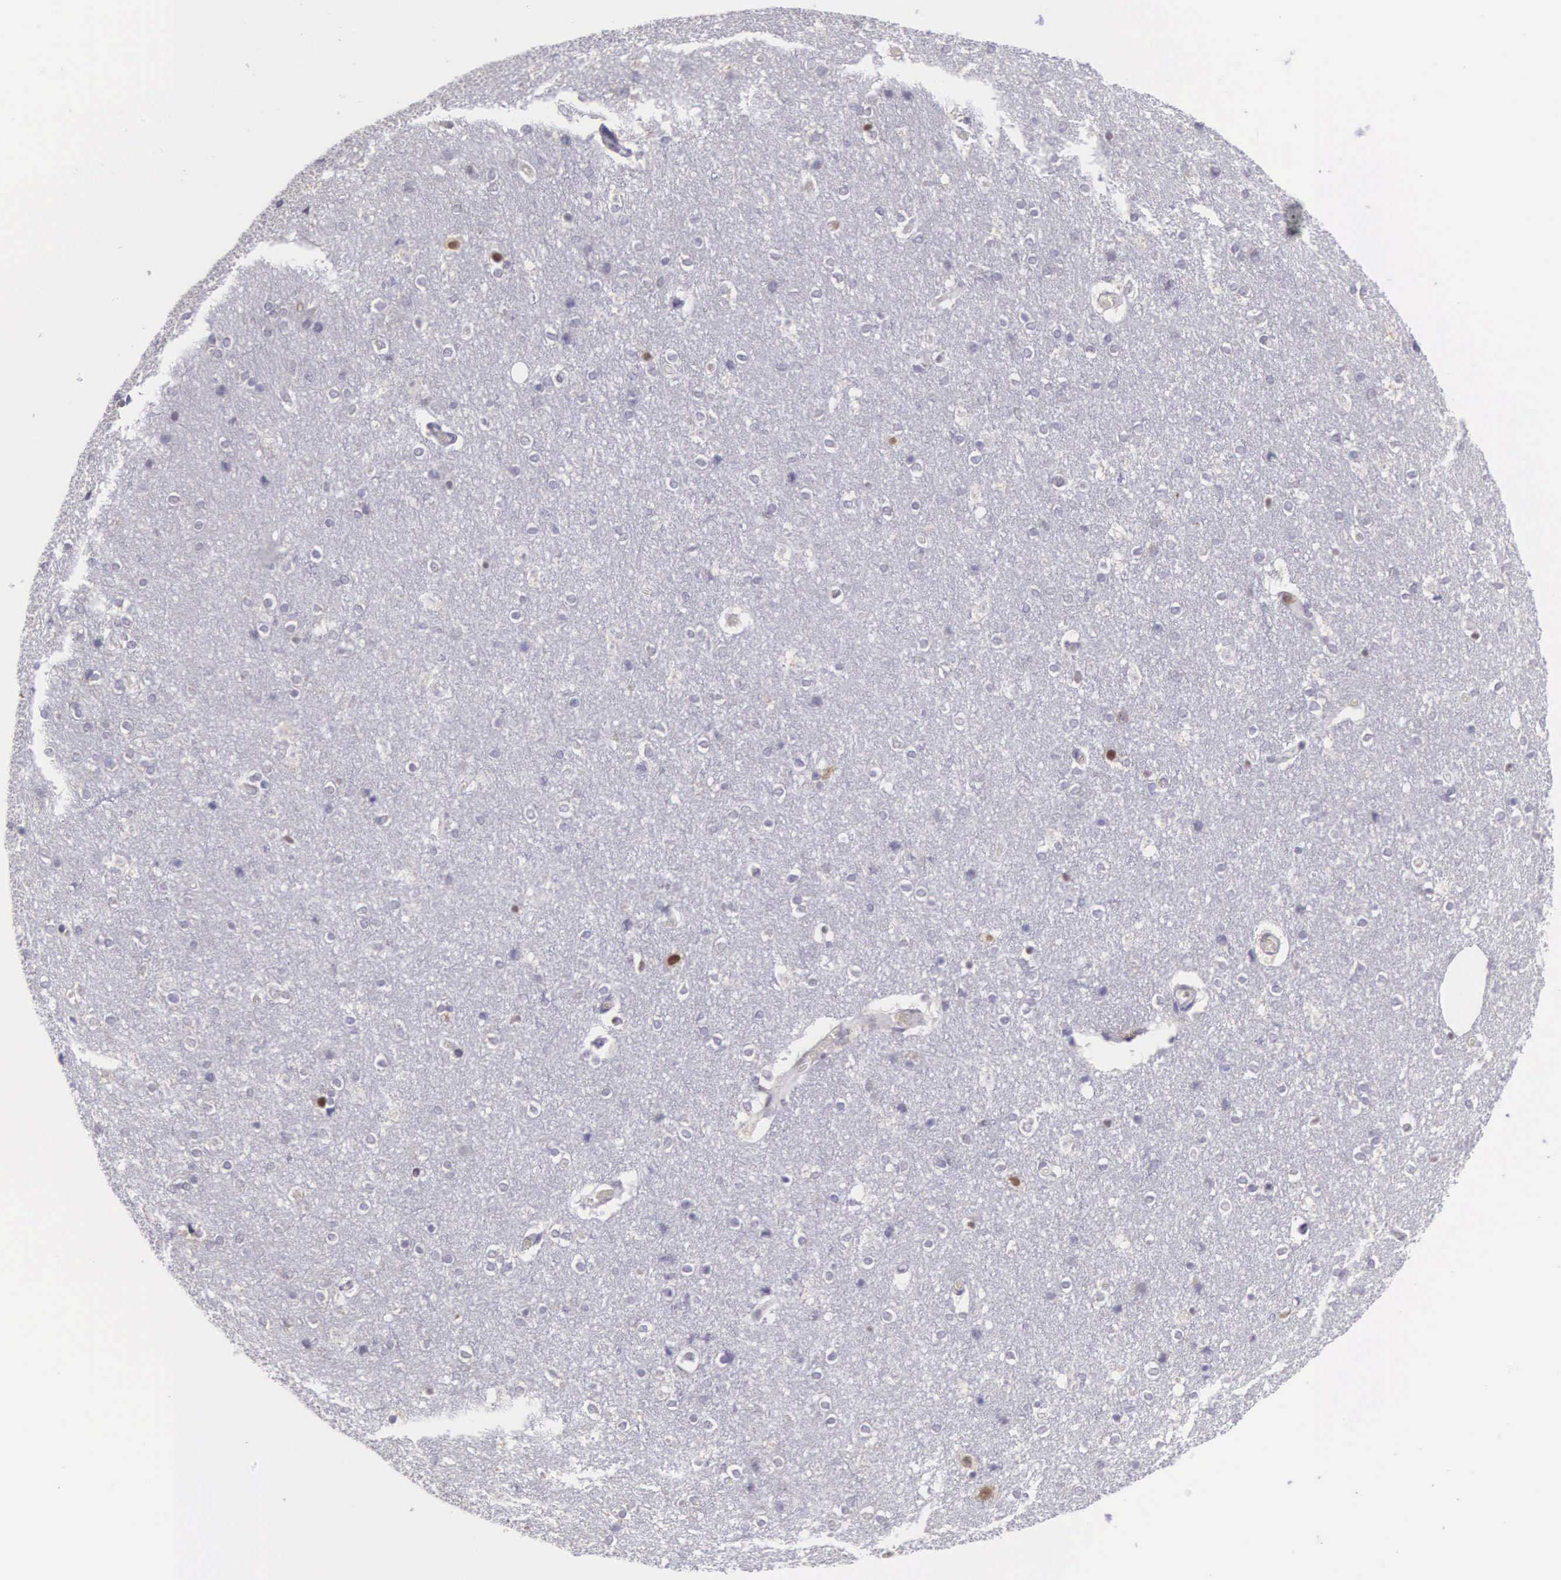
{"staining": {"intensity": "negative", "quantity": "none", "location": "none"}, "tissue": "cerebral cortex", "cell_type": "Endothelial cells", "image_type": "normal", "snomed": [{"axis": "morphology", "description": "Normal tissue, NOS"}, {"axis": "topography", "description": "Cerebral cortex"}], "caption": "Endothelial cells show no significant protein expression in unremarkable cerebral cortex. (Immunohistochemistry (ihc), brightfield microscopy, high magnification).", "gene": "SLC25A21", "patient": {"sex": "female", "age": 54}}